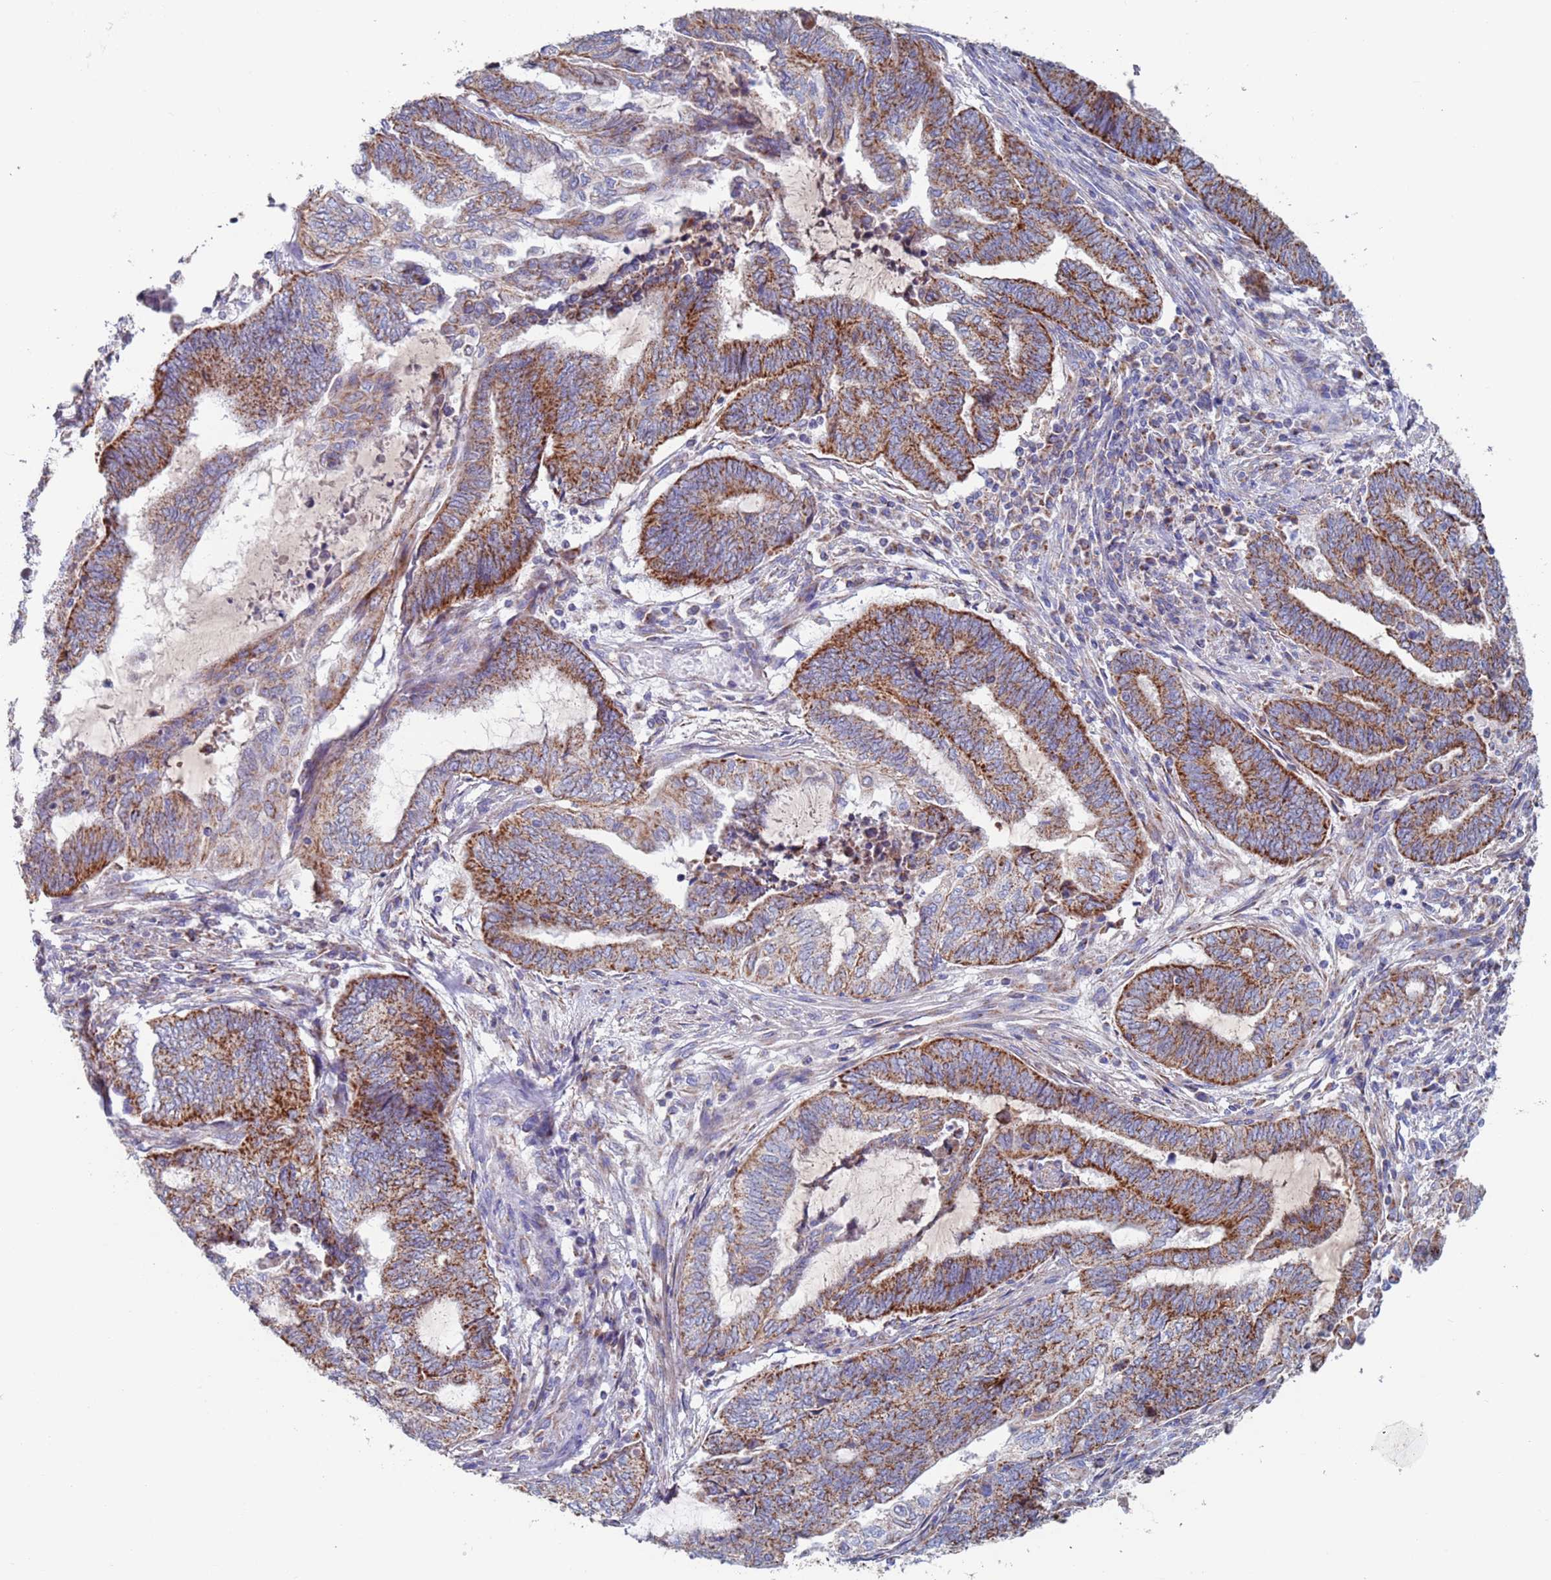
{"staining": {"intensity": "strong", "quantity": ">75%", "location": "cytoplasmic/membranous"}, "tissue": "endometrial cancer", "cell_type": "Tumor cells", "image_type": "cancer", "snomed": [{"axis": "morphology", "description": "Adenocarcinoma, NOS"}, {"axis": "topography", "description": "Uterus"}, {"axis": "topography", "description": "Endometrium"}], "caption": "Immunohistochemistry (IHC) (DAB (3,3'-diaminobenzidine)) staining of adenocarcinoma (endometrial) displays strong cytoplasmic/membranous protein staining in approximately >75% of tumor cells.", "gene": "MRPL22", "patient": {"sex": "female", "age": 70}}